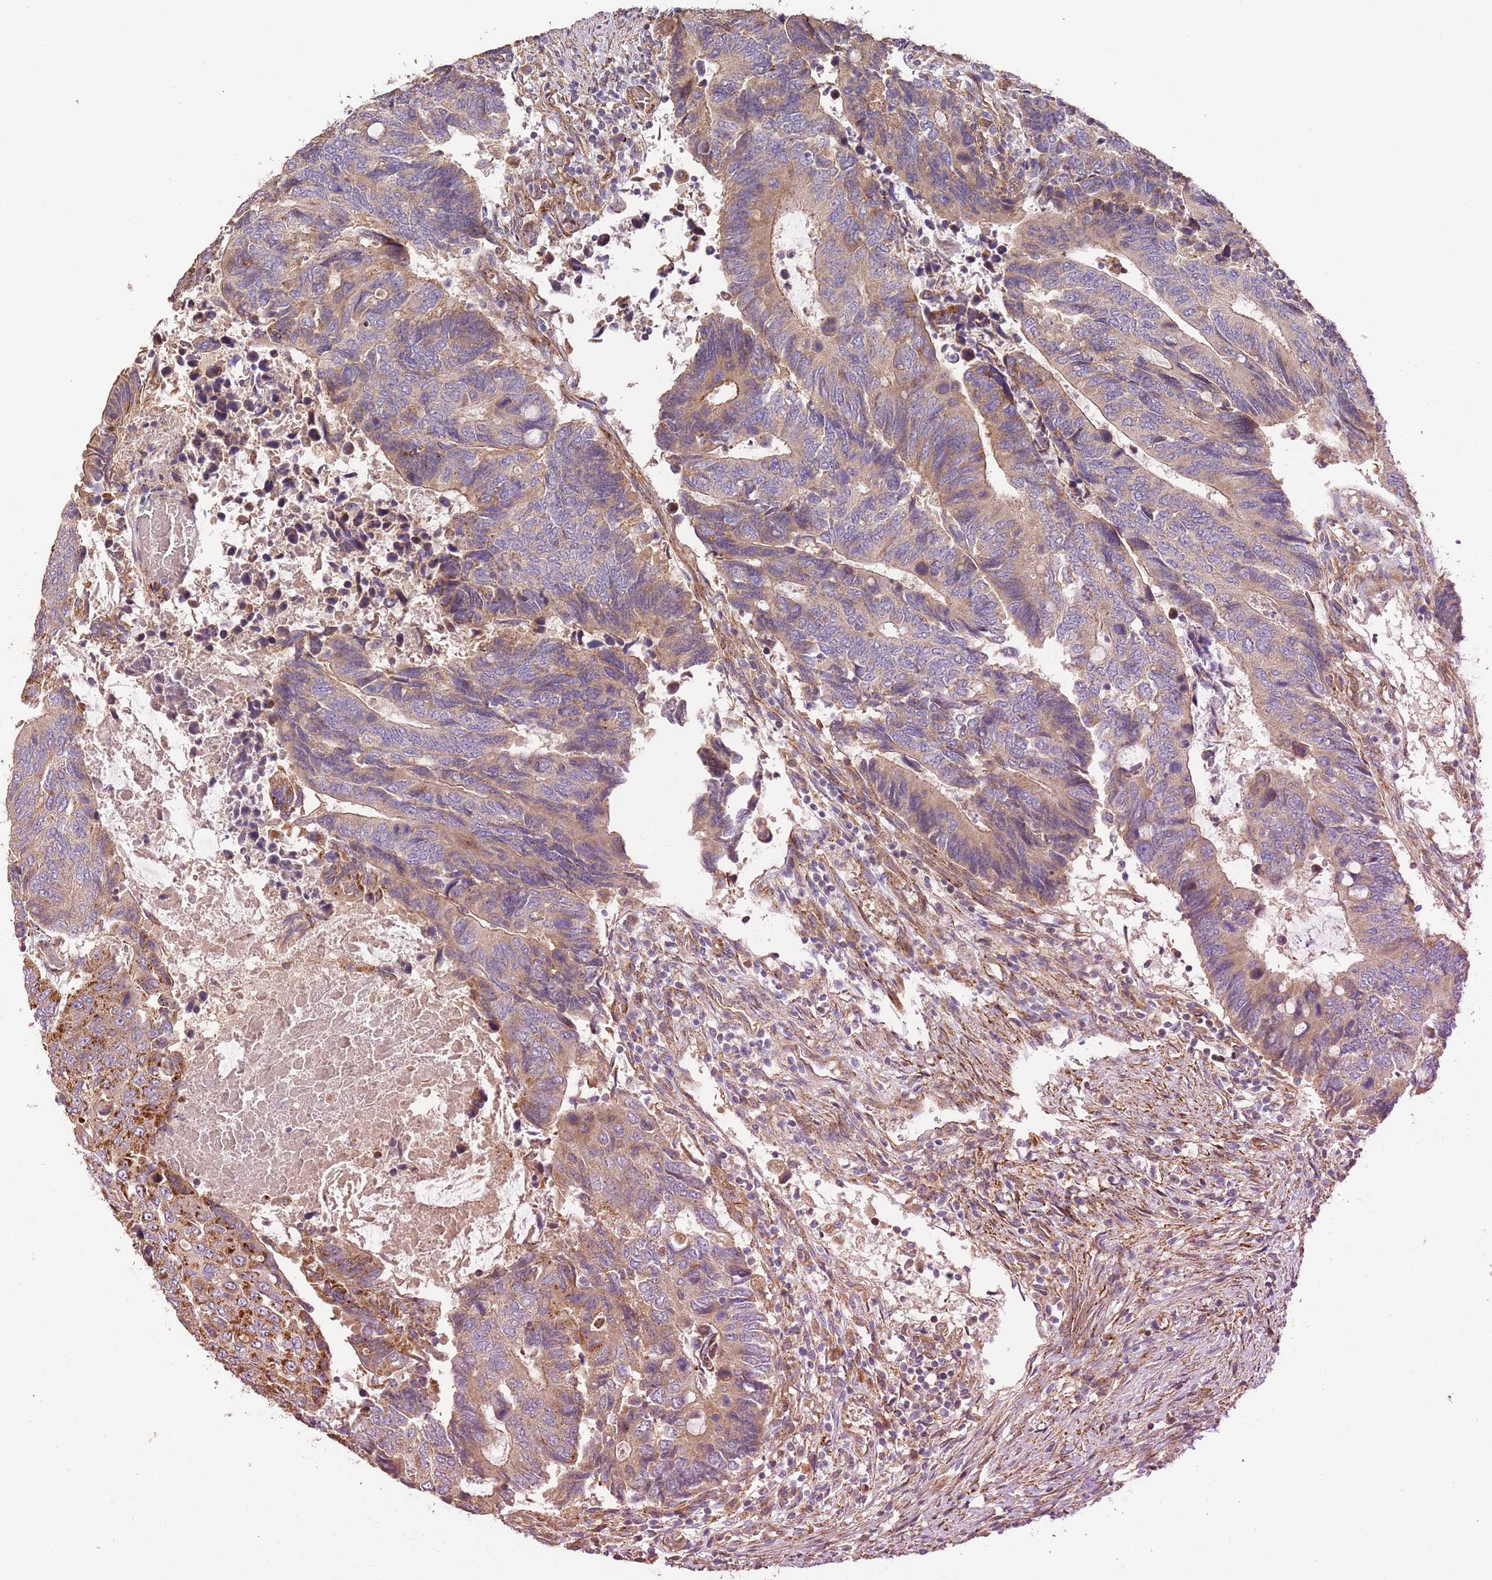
{"staining": {"intensity": "moderate", "quantity": ">75%", "location": "cytoplasmic/membranous"}, "tissue": "colorectal cancer", "cell_type": "Tumor cells", "image_type": "cancer", "snomed": [{"axis": "morphology", "description": "Adenocarcinoma, NOS"}, {"axis": "topography", "description": "Colon"}], "caption": "Colorectal adenocarcinoma stained for a protein (brown) exhibits moderate cytoplasmic/membranous positive staining in about >75% of tumor cells.", "gene": "DOCK6", "patient": {"sex": "male", "age": 87}}